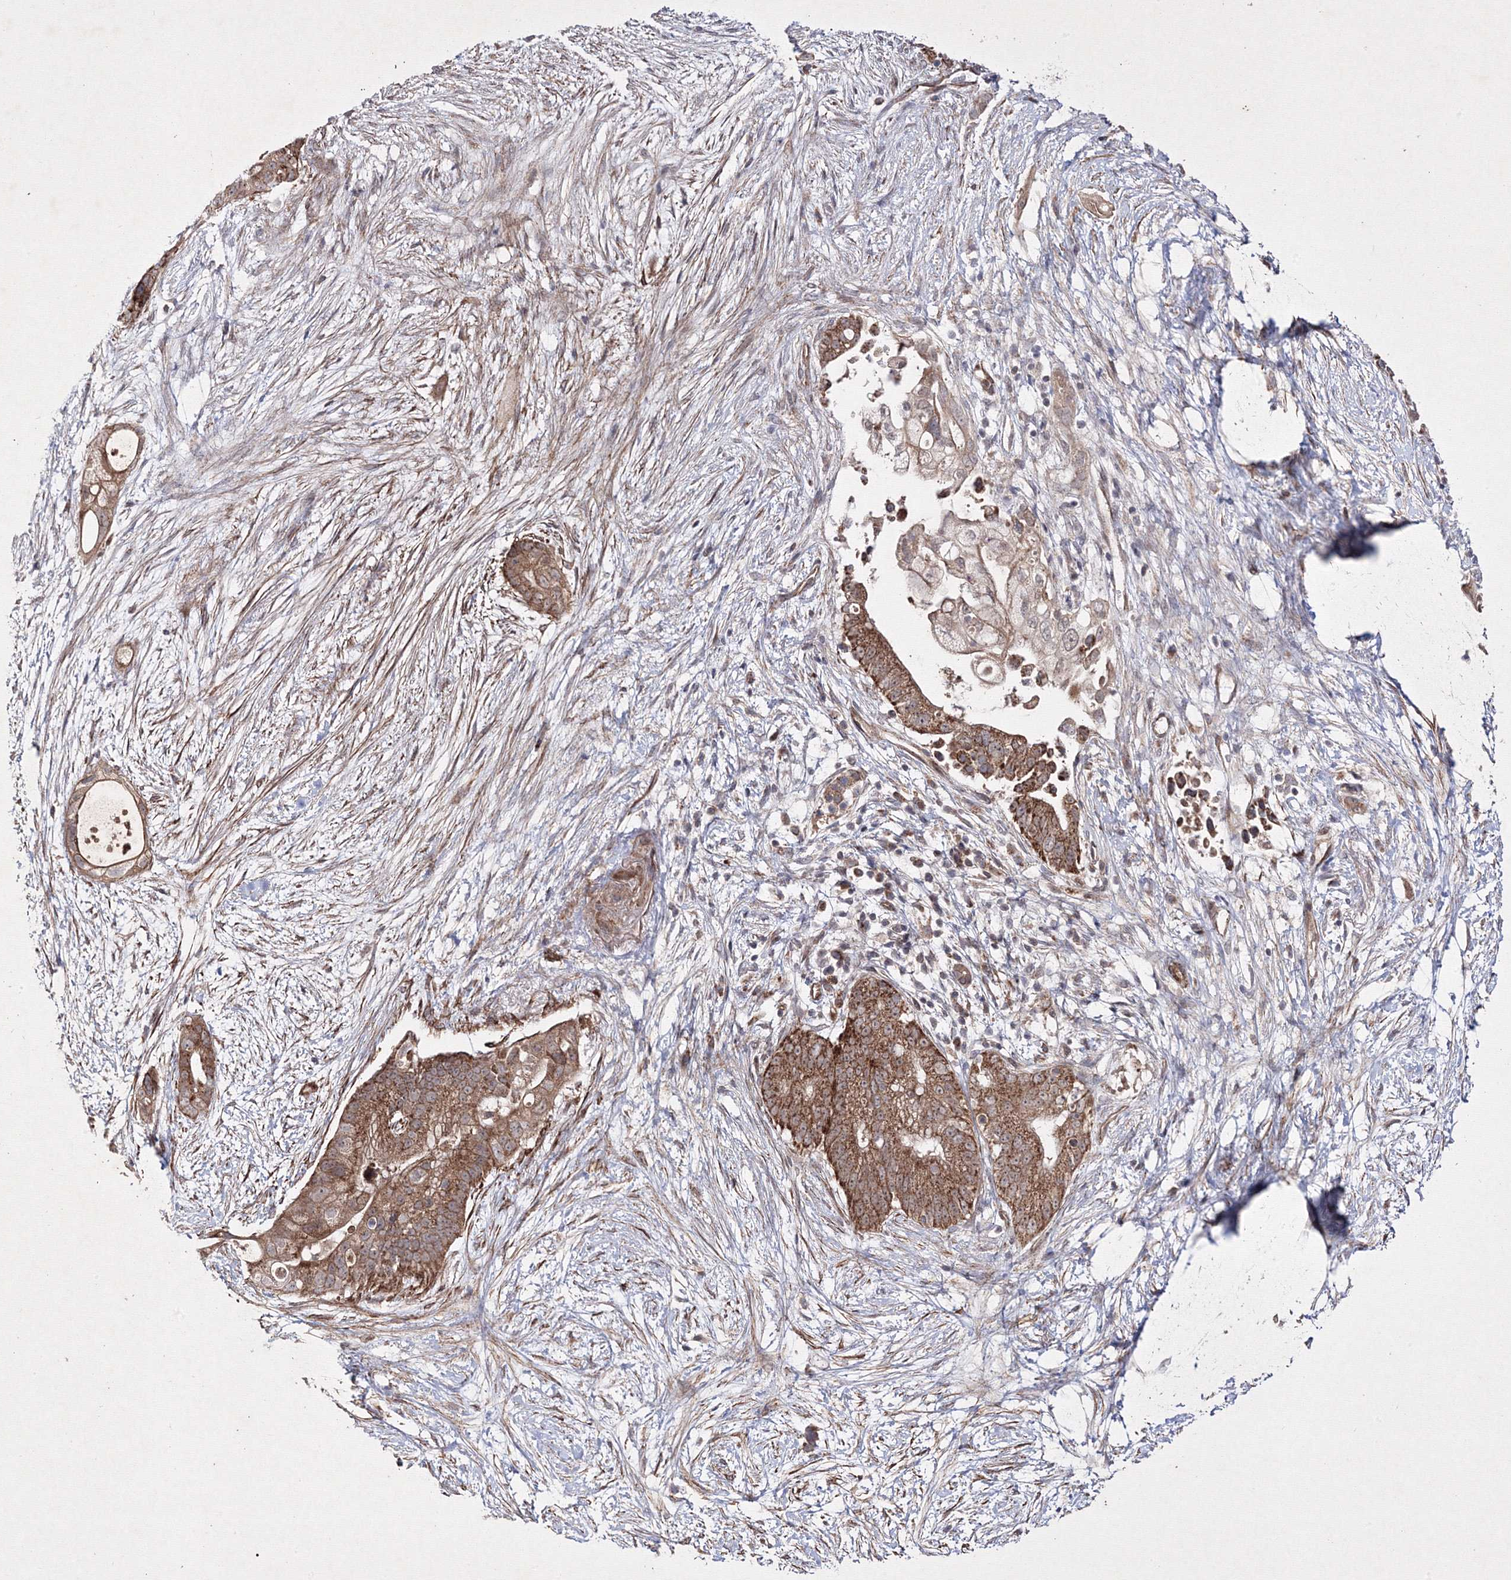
{"staining": {"intensity": "moderate", "quantity": ">75%", "location": "cytoplasmic/membranous"}, "tissue": "pancreatic cancer", "cell_type": "Tumor cells", "image_type": "cancer", "snomed": [{"axis": "morphology", "description": "Adenocarcinoma, NOS"}, {"axis": "topography", "description": "Pancreas"}], "caption": "Tumor cells demonstrate medium levels of moderate cytoplasmic/membranous positivity in approximately >75% of cells in pancreatic cancer. (DAB = brown stain, brightfield microscopy at high magnification).", "gene": "GFM1", "patient": {"sex": "male", "age": 53}}